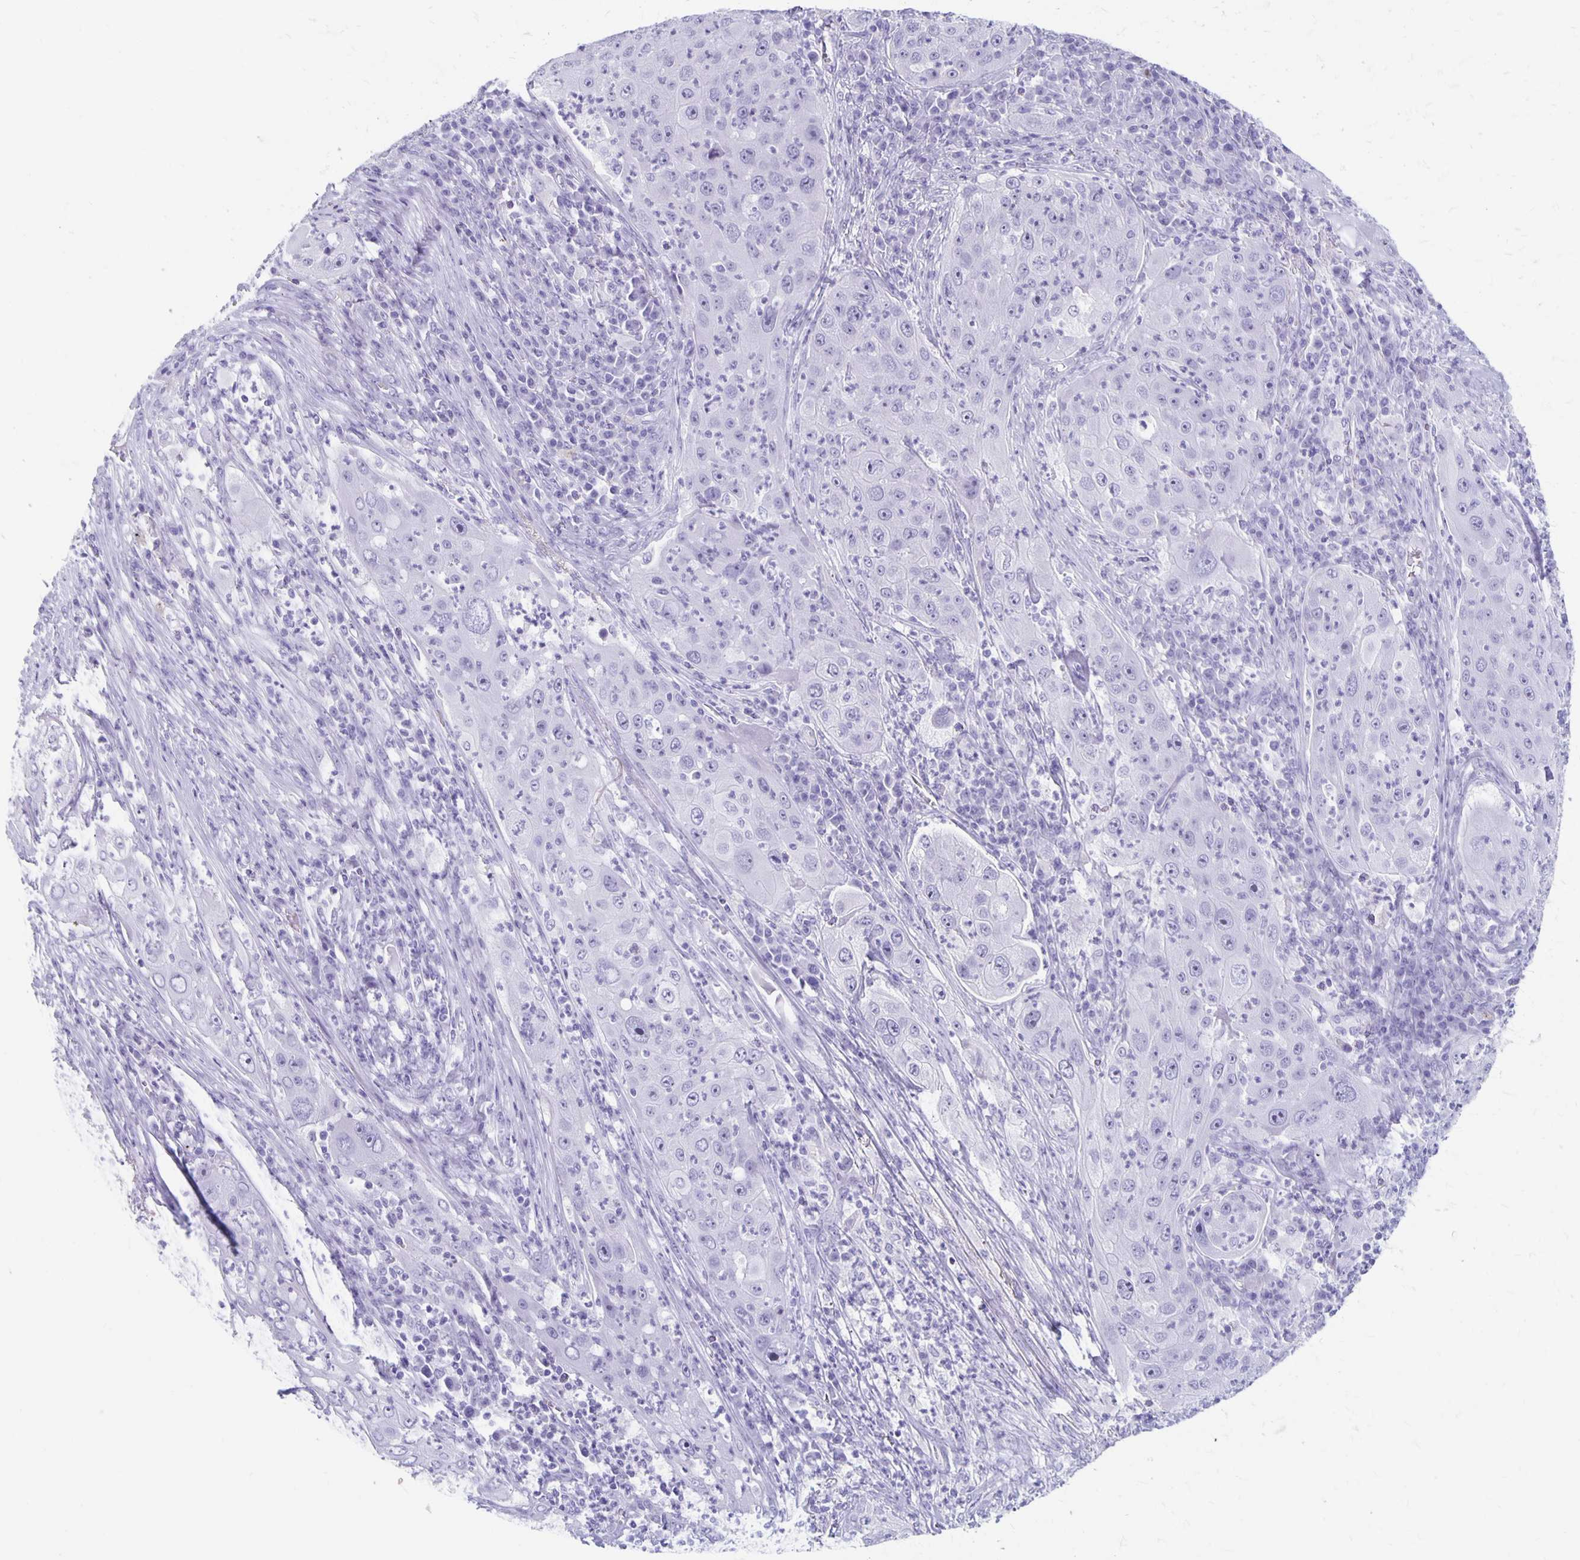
{"staining": {"intensity": "negative", "quantity": "none", "location": "none"}, "tissue": "lung cancer", "cell_type": "Tumor cells", "image_type": "cancer", "snomed": [{"axis": "morphology", "description": "Squamous cell carcinoma, NOS"}, {"axis": "topography", "description": "Lung"}], "caption": "A micrograph of squamous cell carcinoma (lung) stained for a protein displays no brown staining in tumor cells.", "gene": "MAGEC2", "patient": {"sex": "female", "age": 59}}